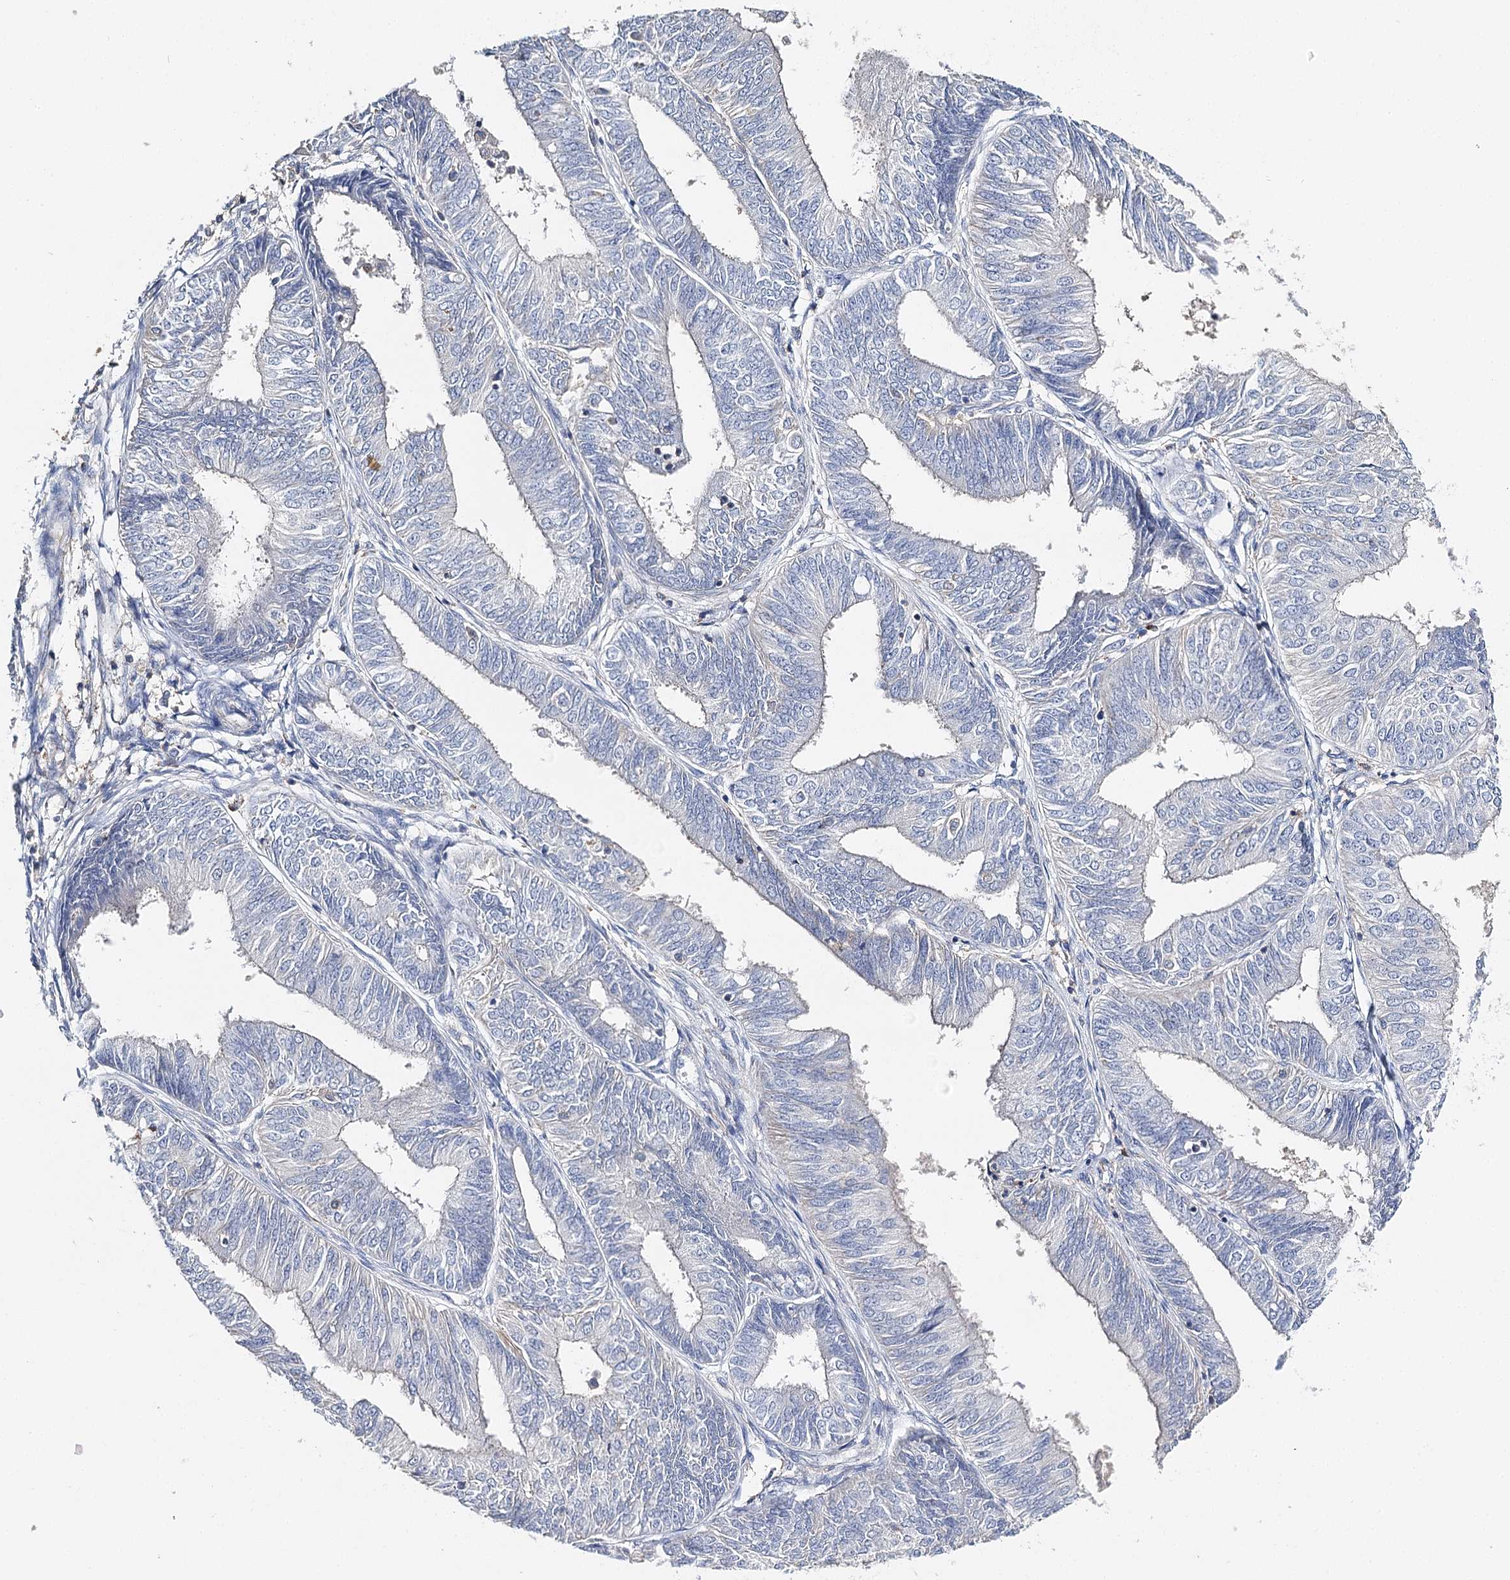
{"staining": {"intensity": "negative", "quantity": "none", "location": "none"}, "tissue": "endometrial cancer", "cell_type": "Tumor cells", "image_type": "cancer", "snomed": [{"axis": "morphology", "description": "Adenocarcinoma, NOS"}, {"axis": "topography", "description": "Endometrium"}], "caption": "DAB immunohistochemical staining of endometrial cancer exhibits no significant expression in tumor cells.", "gene": "EPYC", "patient": {"sex": "female", "age": 58}}